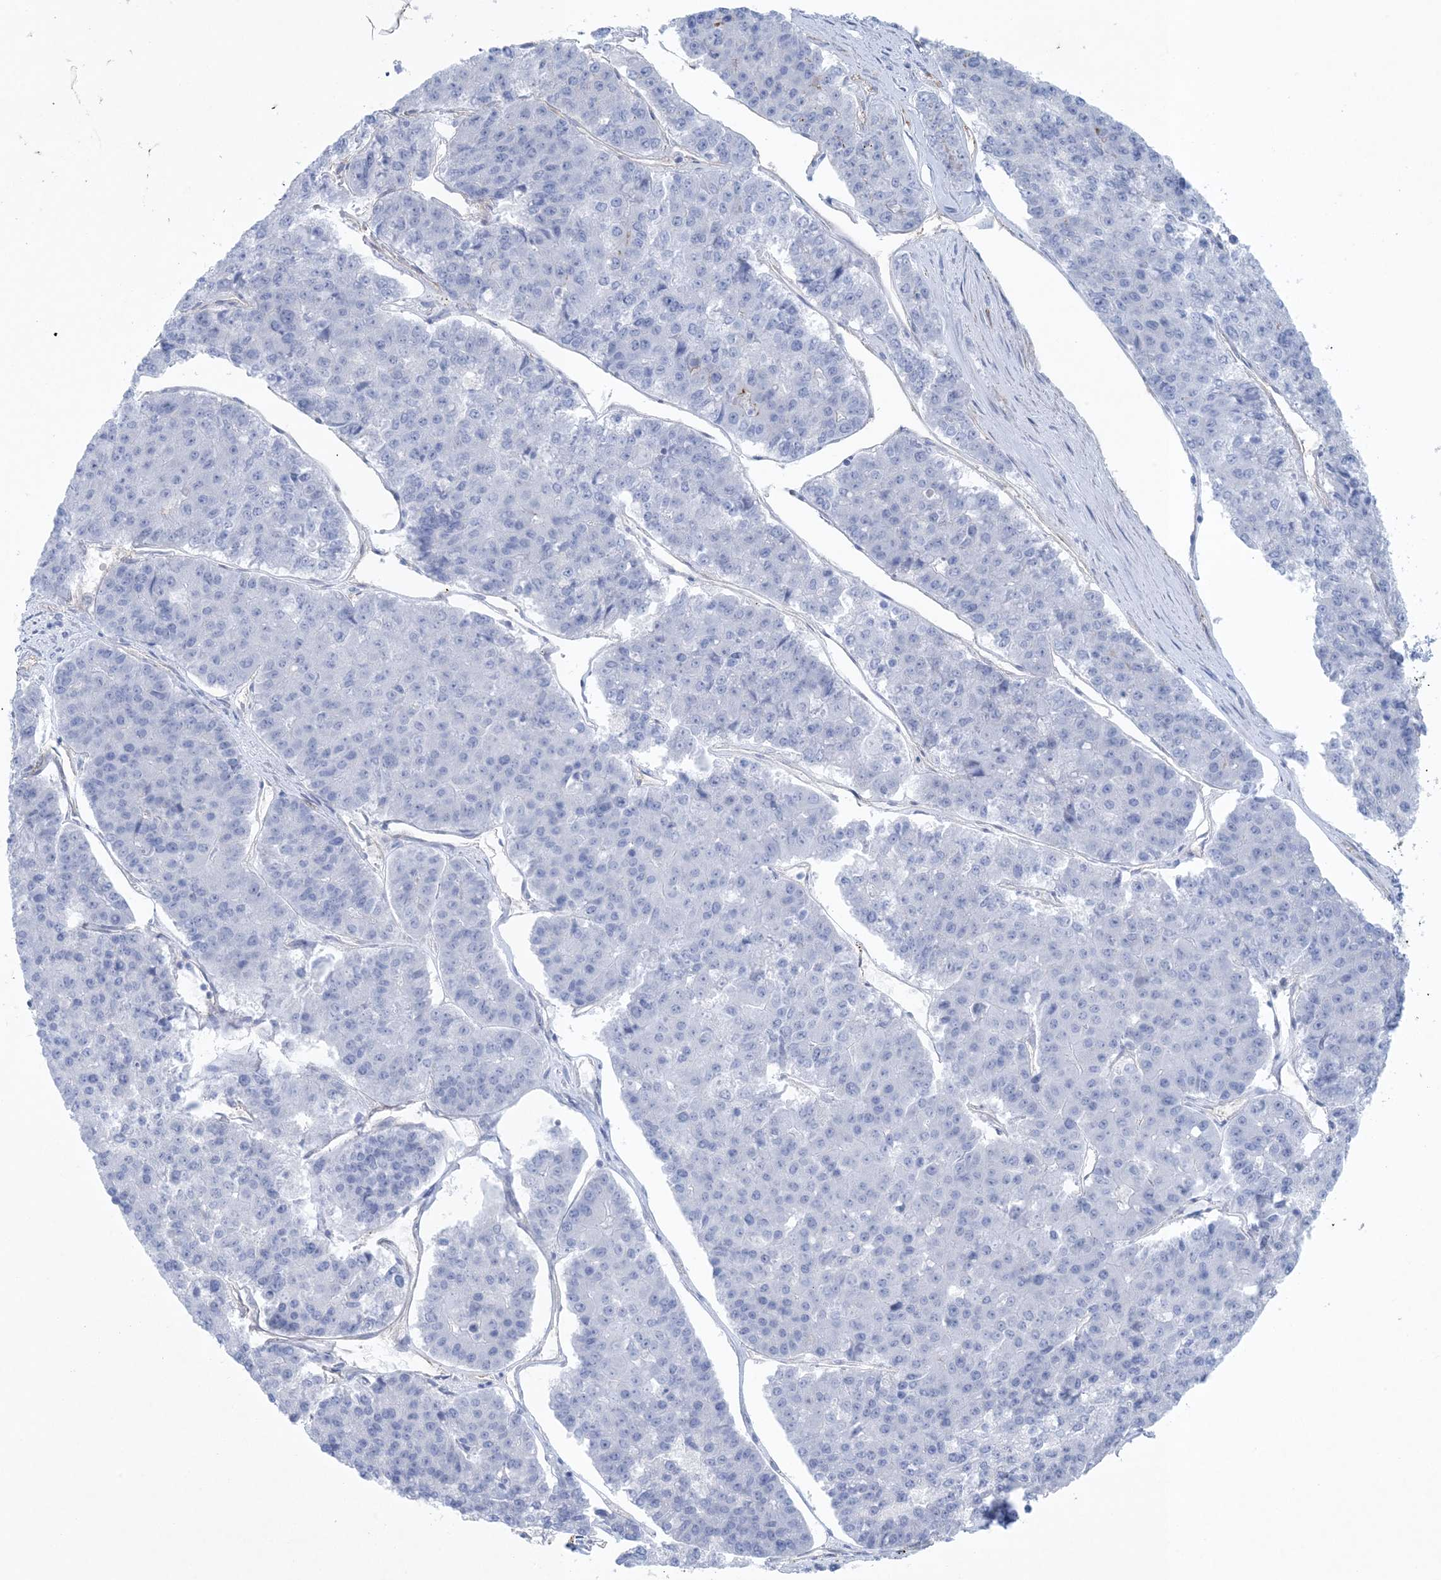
{"staining": {"intensity": "negative", "quantity": "none", "location": "none"}, "tissue": "pancreatic cancer", "cell_type": "Tumor cells", "image_type": "cancer", "snomed": [{"axis": "morphology", "description": "Adenocarcinoma, NOS"}, {"axis": "topography", "description": "Pancreas"}], "caption": "Immunohistochemistry (IHC) histopathology image of human adenocarcinoma (pancreatic) stained for a protein (brown), which reveals no positivity in tumor cells.", "gene": "SHANK1", "patient": {"sex": "male", "age": 50}}